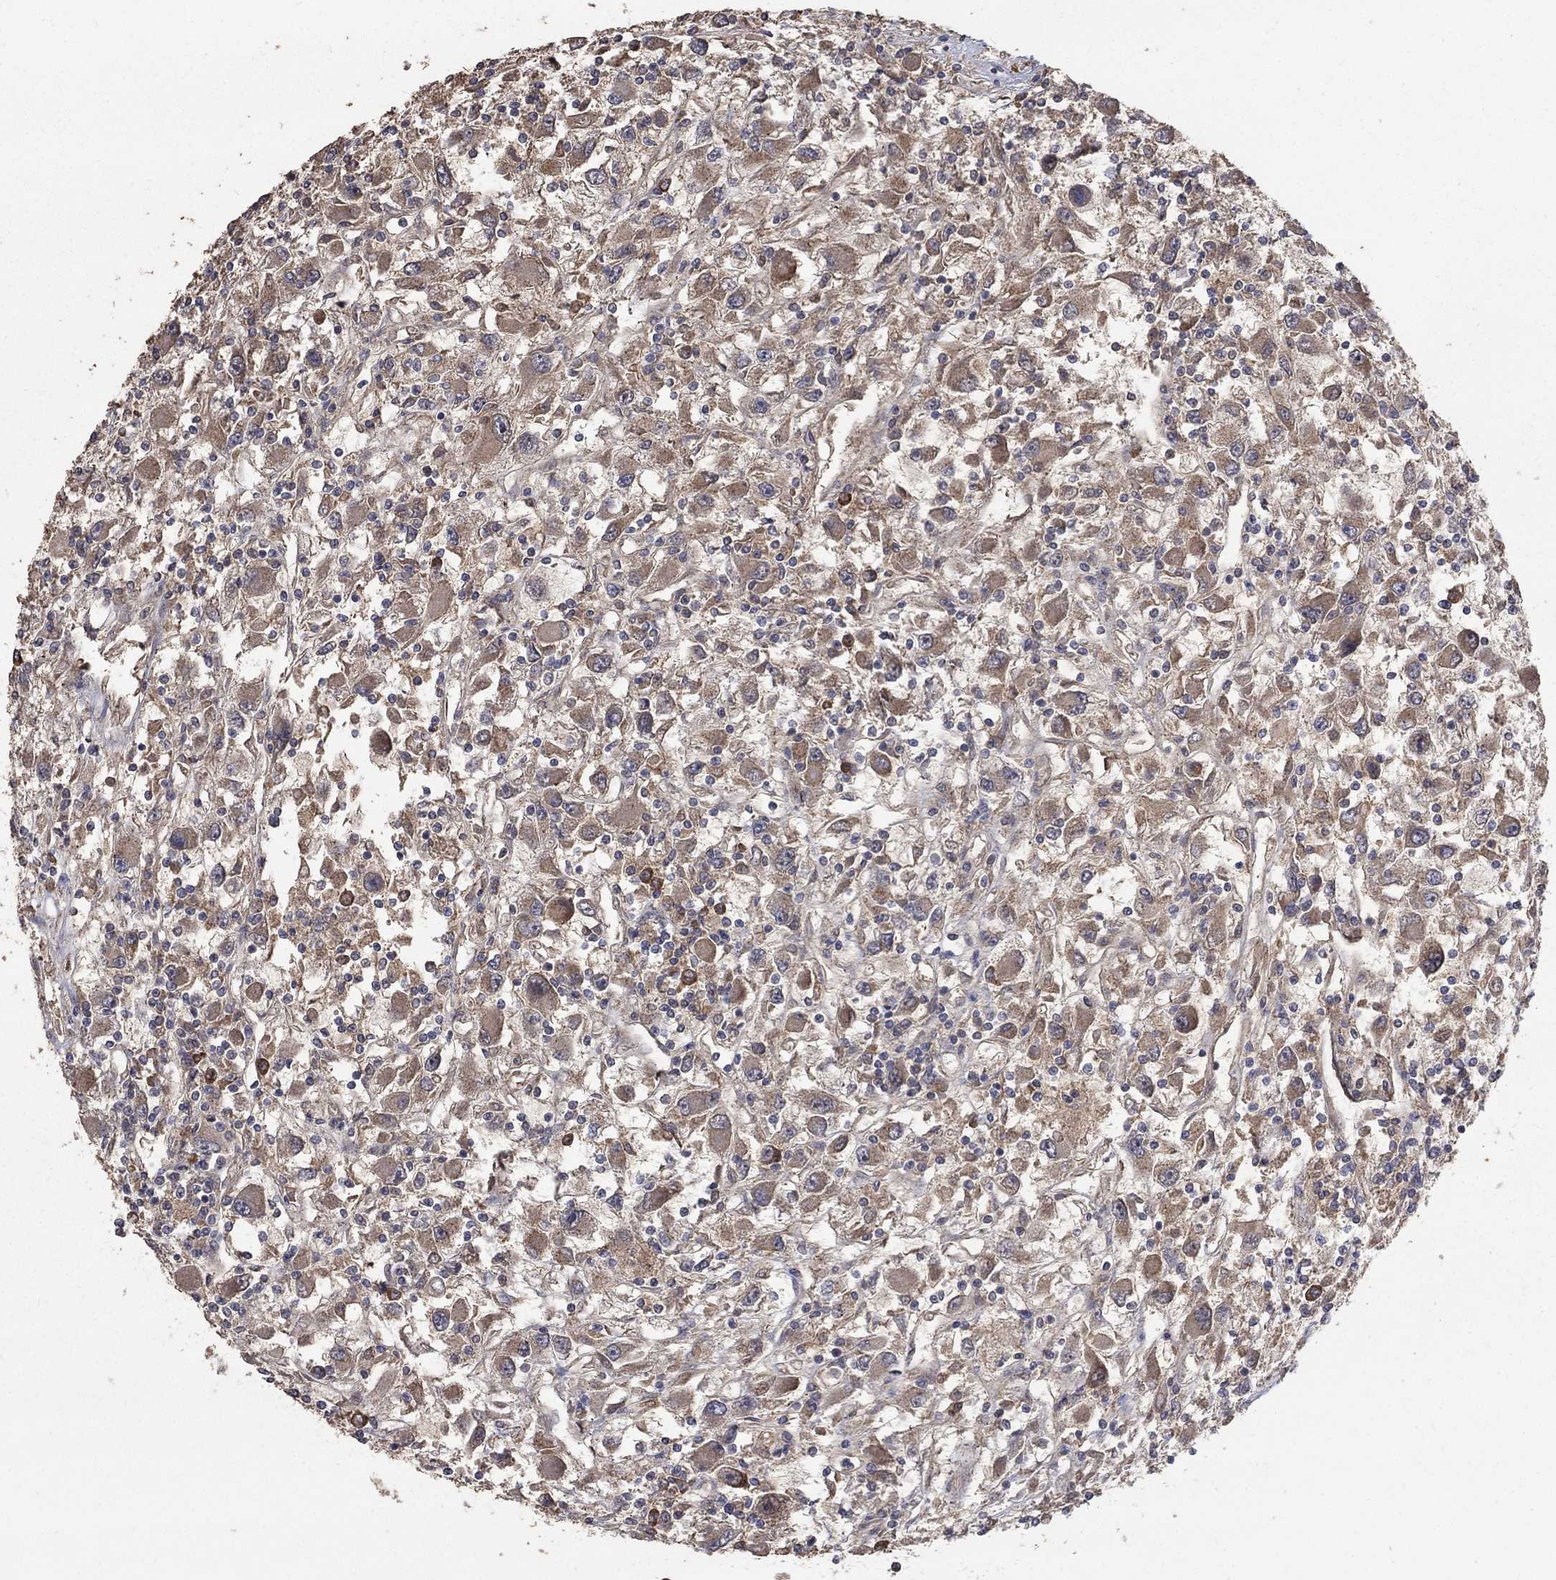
{"staining": {"intensity": "weak", "quantity": "25%-75%", "location": "cytoplasmic/membranous"}, "tissue": "renal cancer", "cell_type": "Tumor cells", "image_type": "cancer", "snomed": [{"axis": "morphology", "description": "Adenocarcinoma, NOS"}, {"axis": "topography", "description": "Kidney"}], "caption": "This is a micrograph of IHC staining of renal adenocarcinoma, which shows weak staining in the cytoplasmic/membranous of tumor cells.", "gene": "C17orf75", "patient": {"sex": "female", "age": 67}}